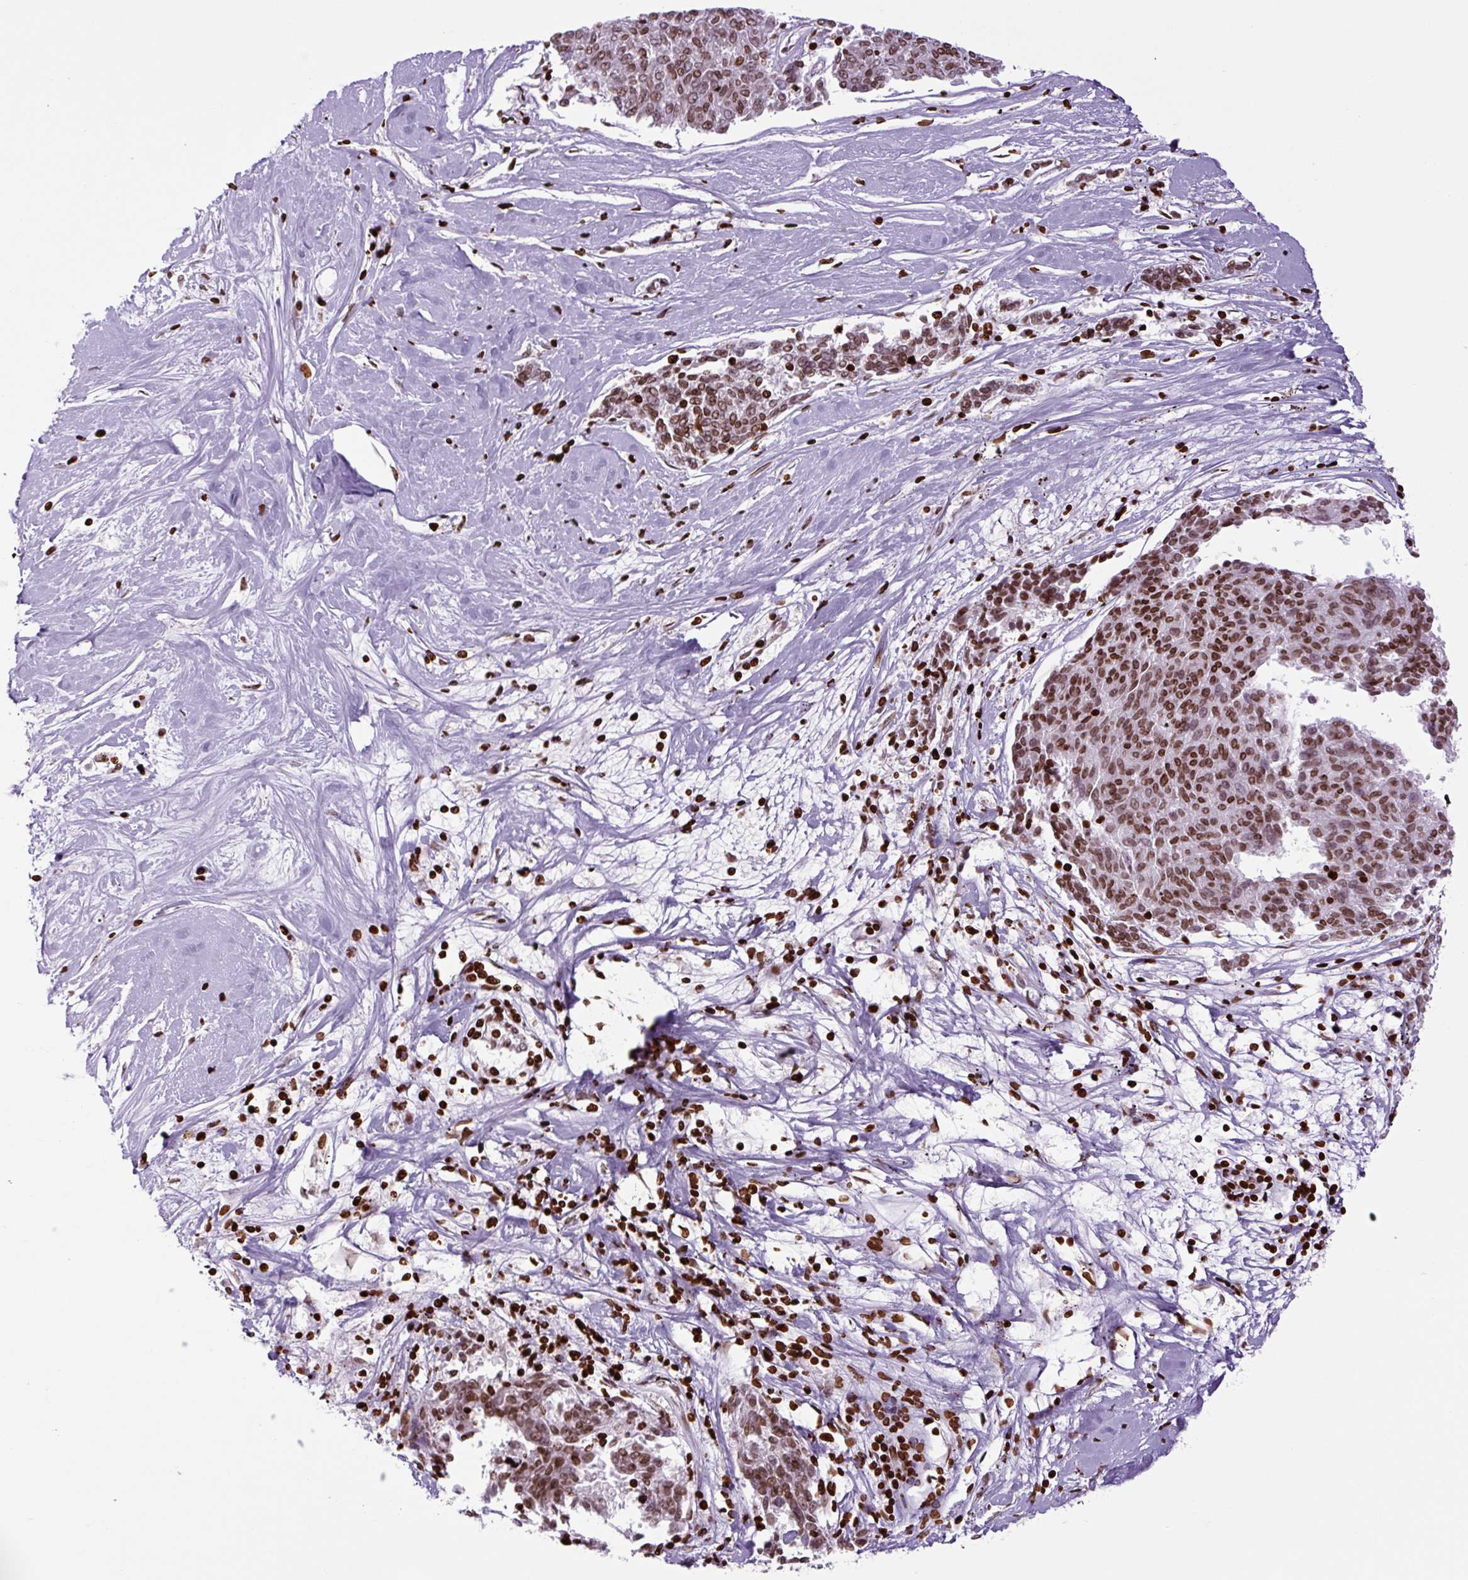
{"staining": {"intensity": "moderate", "quantity": ">75%", "location": "nuclear"}, "tissue": "melanoma", "cell_type": "Tumor cells", "image_type": "cancer", "snomed": [{"axis": "morphology", "description": "Malignant melanoma, NOS"}, {"axis": "topography", "description": "Skin"}], "caption": "Immunohistochemistry (DAB) staining of human malignant melanoma shows moderate nuclear protein positivity in approximately >75% of tumor cells. (Stains: DAB in brown, nuclei in blue, Microscopy: brightfield microscopy at high magnification).", "gene": "H1-3", "patient": {"sex": "female", "age": 72}}